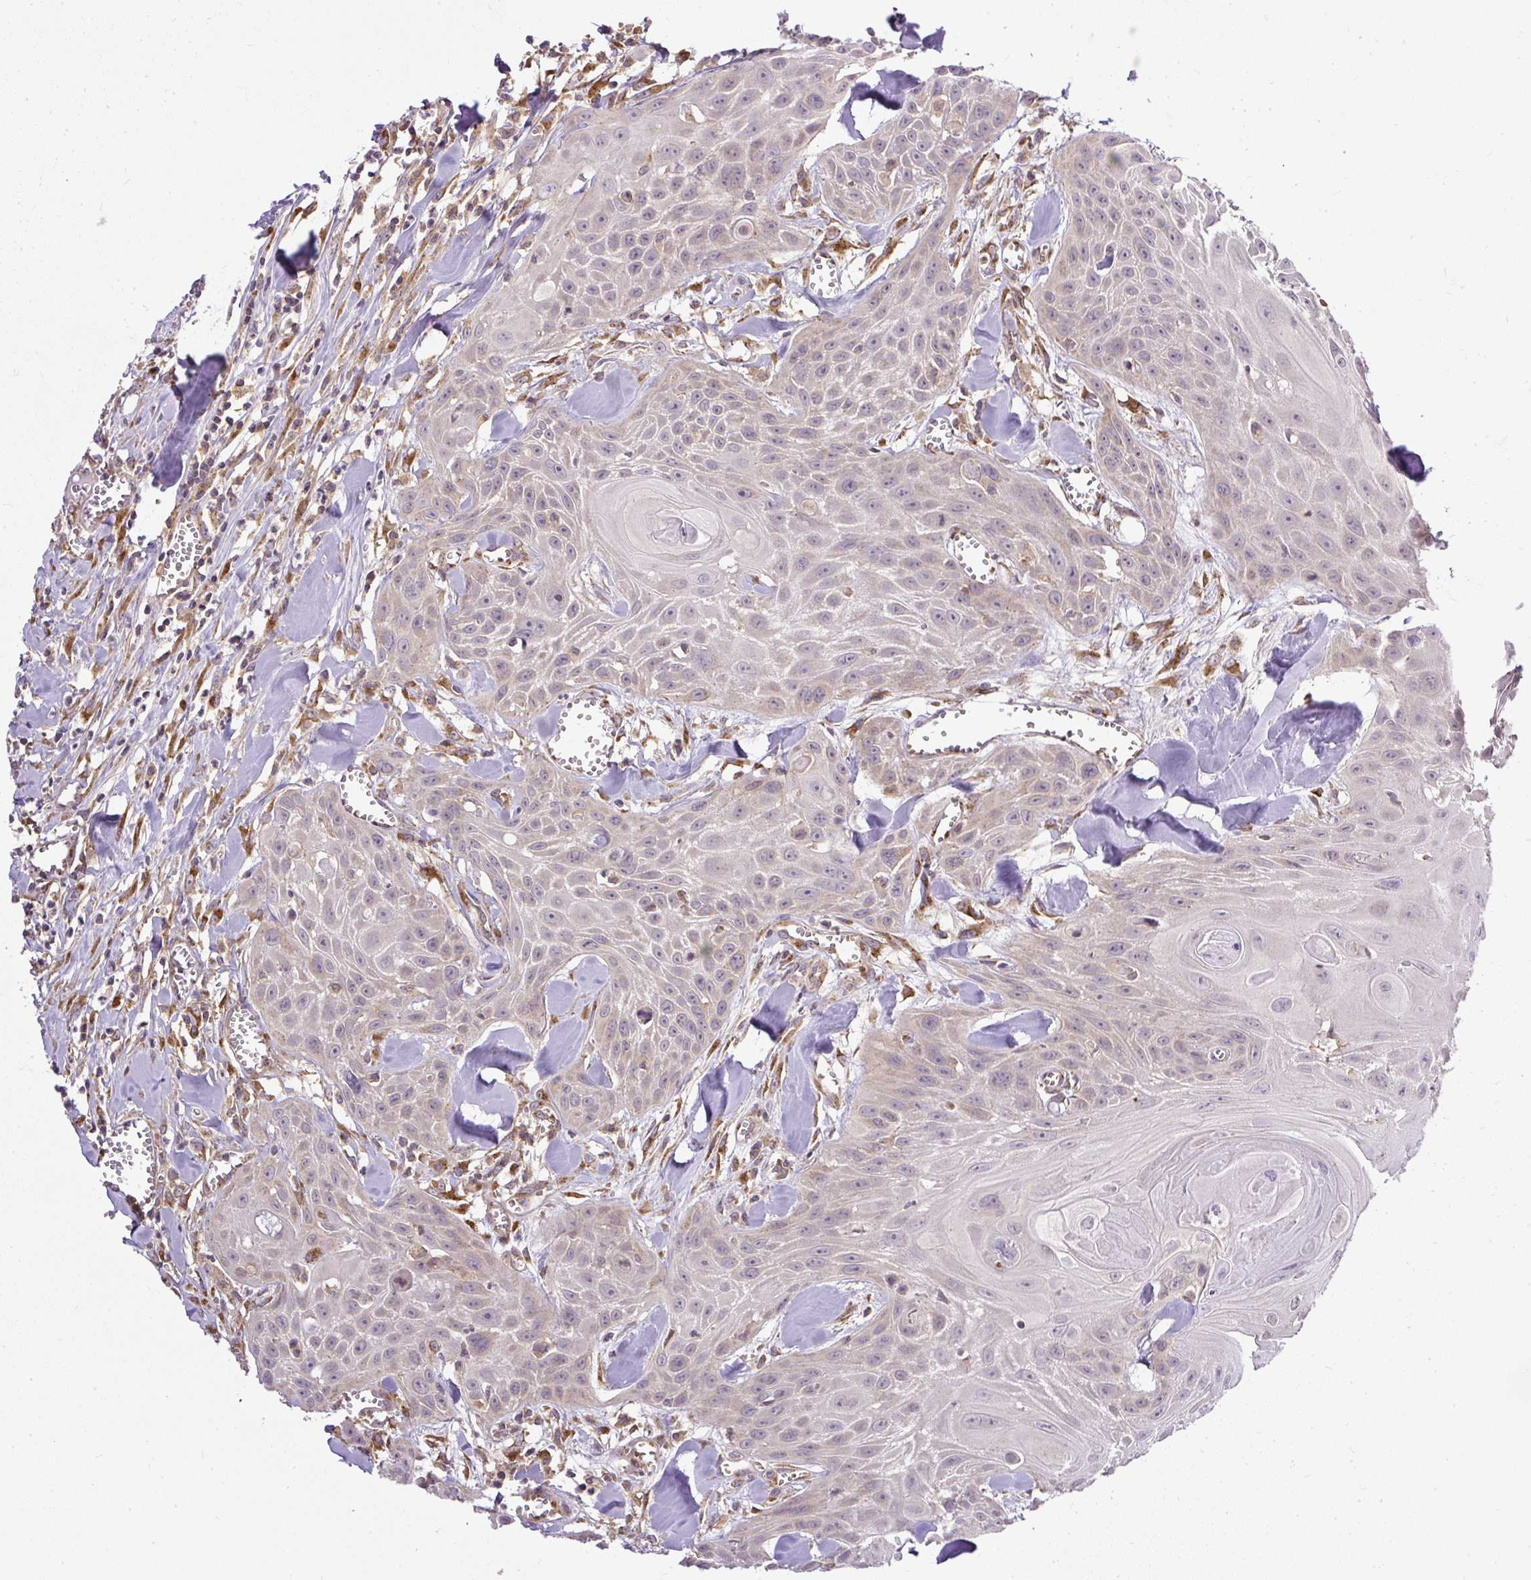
{"staining": {"intensity": "weak", "quantity": "<25%", "location": "cytoplasmic/membranous"}, "tissue": "head and neck cancer", "cell_type": "Tumor cells", "image_type": "cancer", "snomed": [{"axis": "morphology", "description": "Squamous cell carcinoma, NOS"}, {"axis": "topography", "description": "Lymph node"}, {"axis": "topography", "description": "Salivary gland"}, {"axis": "topography", "description": "Head-Neck"}], "caption": "A high-resolution image shows immunohistochemistry staining of head and neck cancer (squamous cell carcinoma), which reveals no significant expression in tumor cells.", "gene": "SMC4", "patient": {"sex": "female", "age": 74}}